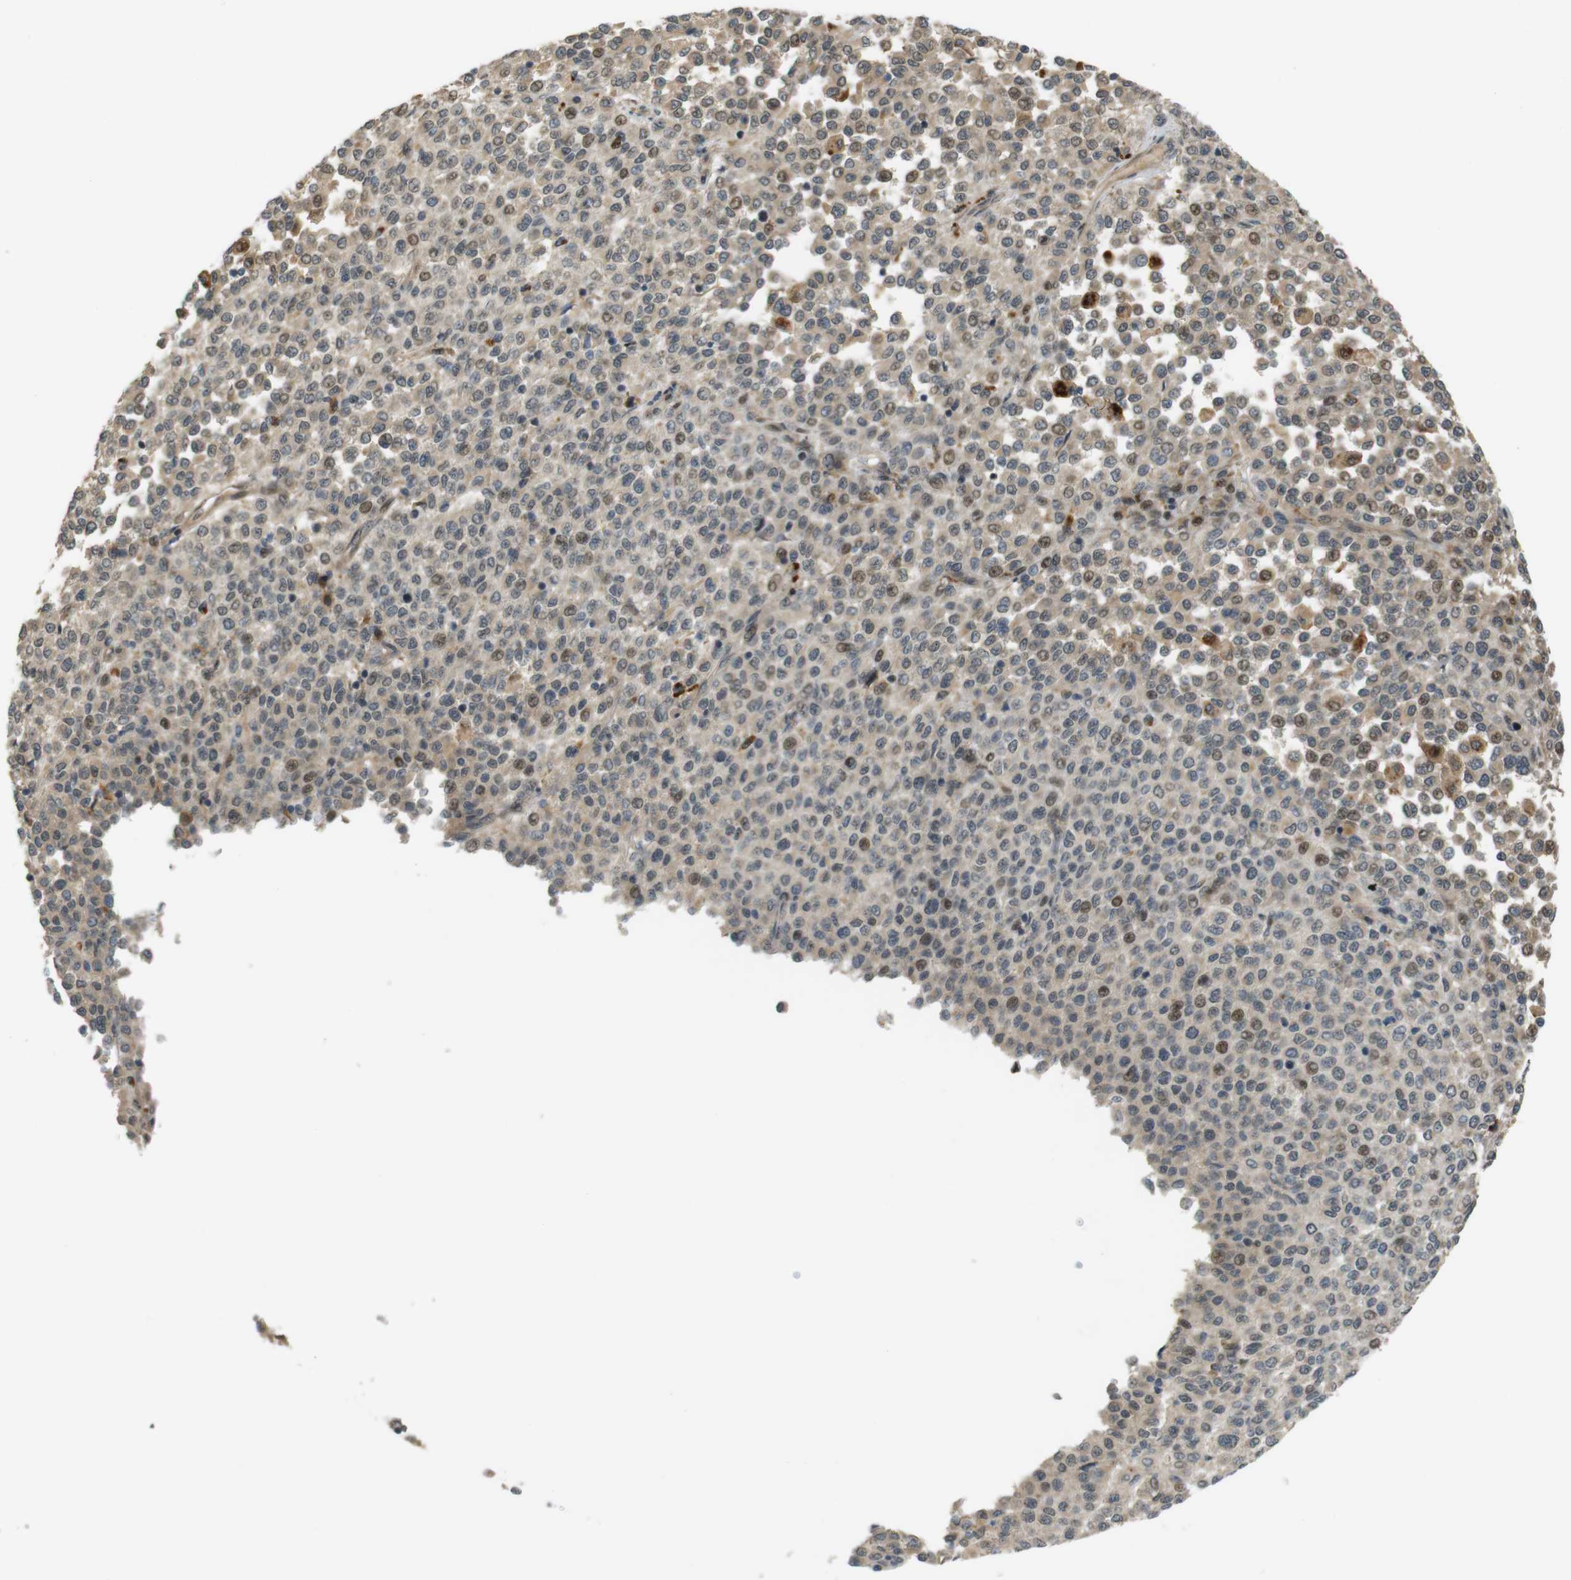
{"staining": {"intensity": "weak", "quantity": "25%-75%", "location": "nuclear"}, "tissue": "melanoma", "cell_type": "Tumor cells", "image_type": "cancer", "snomed": [{"axis": "morphology", "description": "Malignant melanoma, Metastatic site"}, {"axis": "topography", "description": "Pancreas"}], "caption": "Immunohistochemistry of melanoma demonstrates low levels of weak nuclear staining in about 25%-75% of tumor cells. (DAB IHC with brightfield microscopy, high magnification).", "gene": "TSPAN9", "patient": {"sex": "female", "age": 30}}